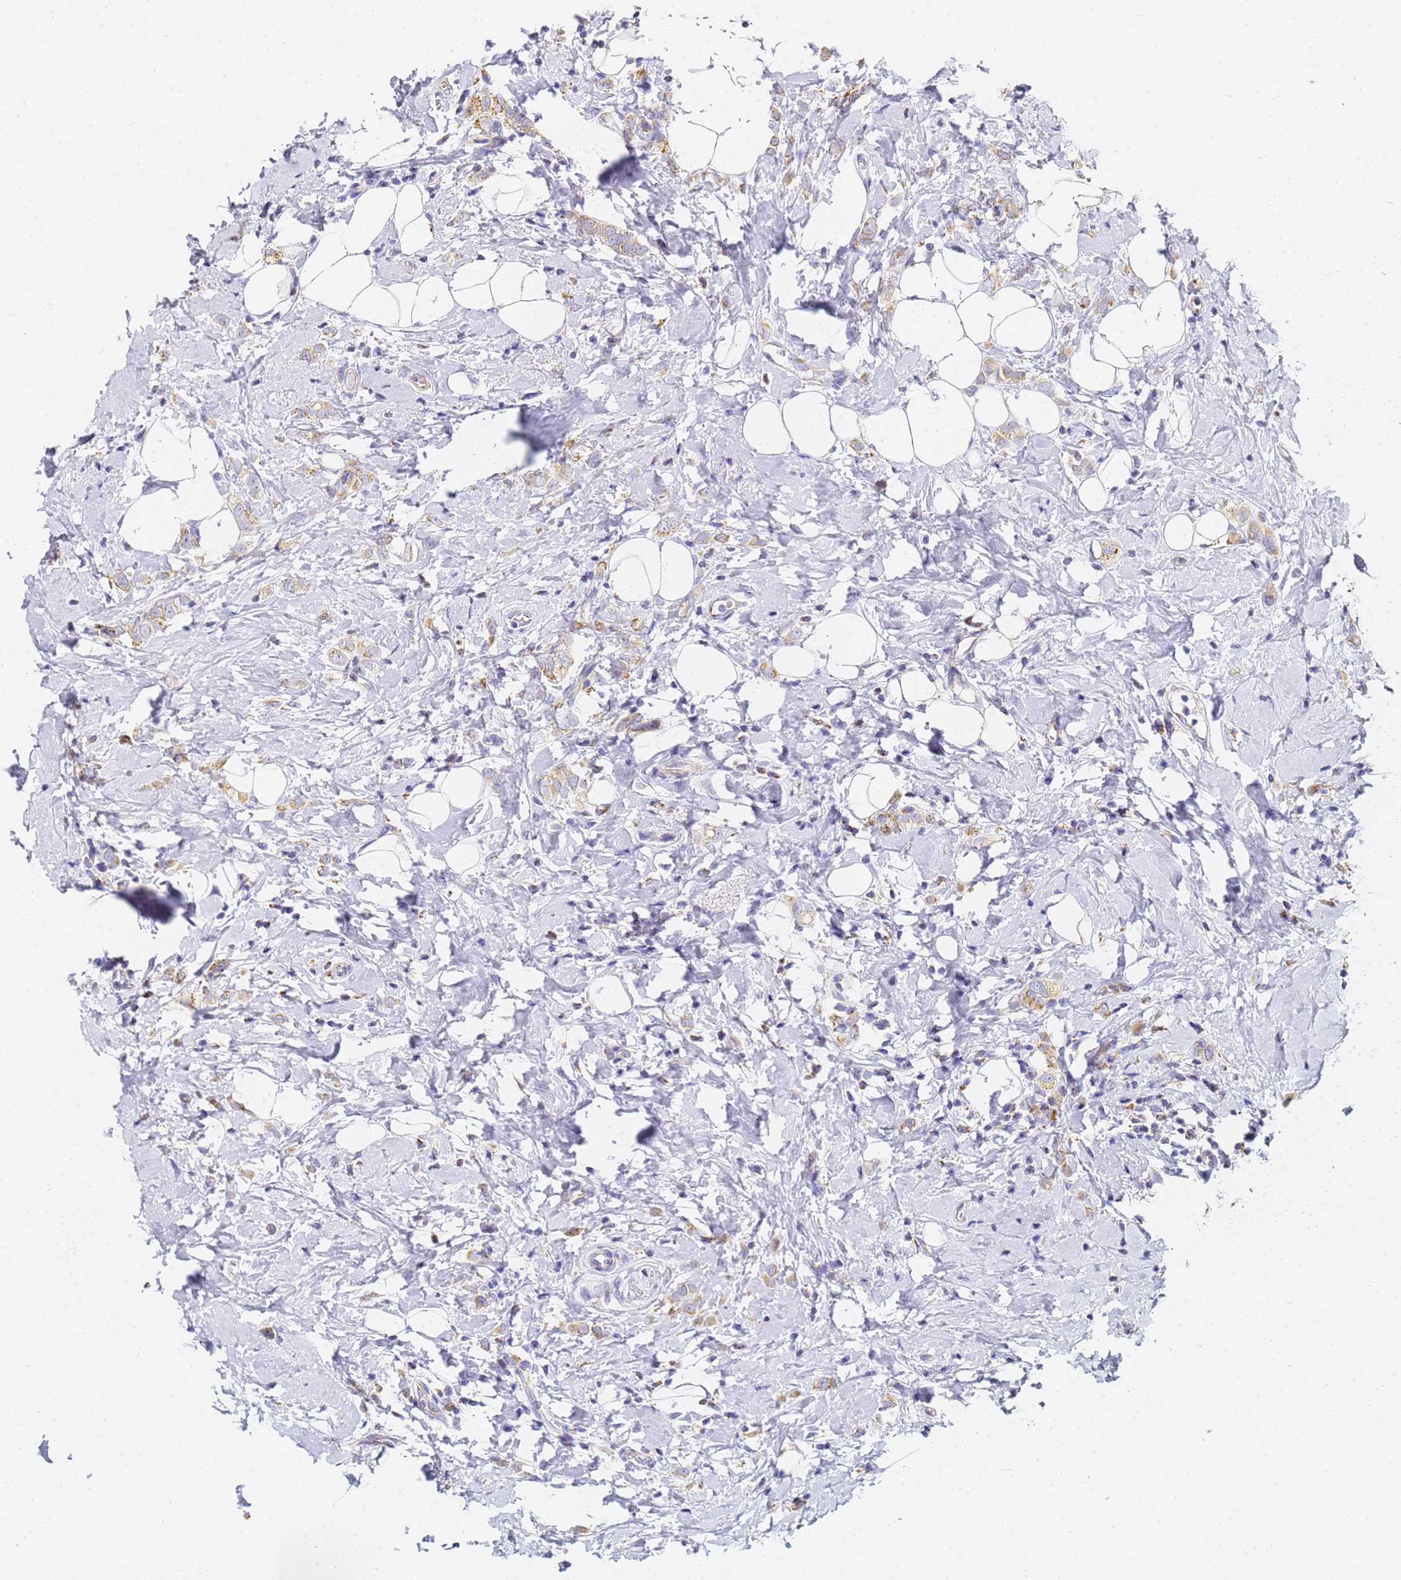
{"staining": {"intensity": "weak", "quantity": ">75%", "location": "cytoplasmic/membranous"}, "tissue": "breast cancer", "cell_type": "Tumor cells", "image_type": "cancer", "snomed": [{"axis": "morphology", "description": "Lobular carcinoma"}, {"axis": "topography", "description": "Breast"}], "caption": "DAB (3,3'-diaminobenzidine) immunohistochemical staining of breast lobular carcinoma displays weak cytoplasmic/membranous protein positivity in about >75% of tumor cells.", "gene": "CNIH4", "patient": {"sex": "female", "age": 47}}